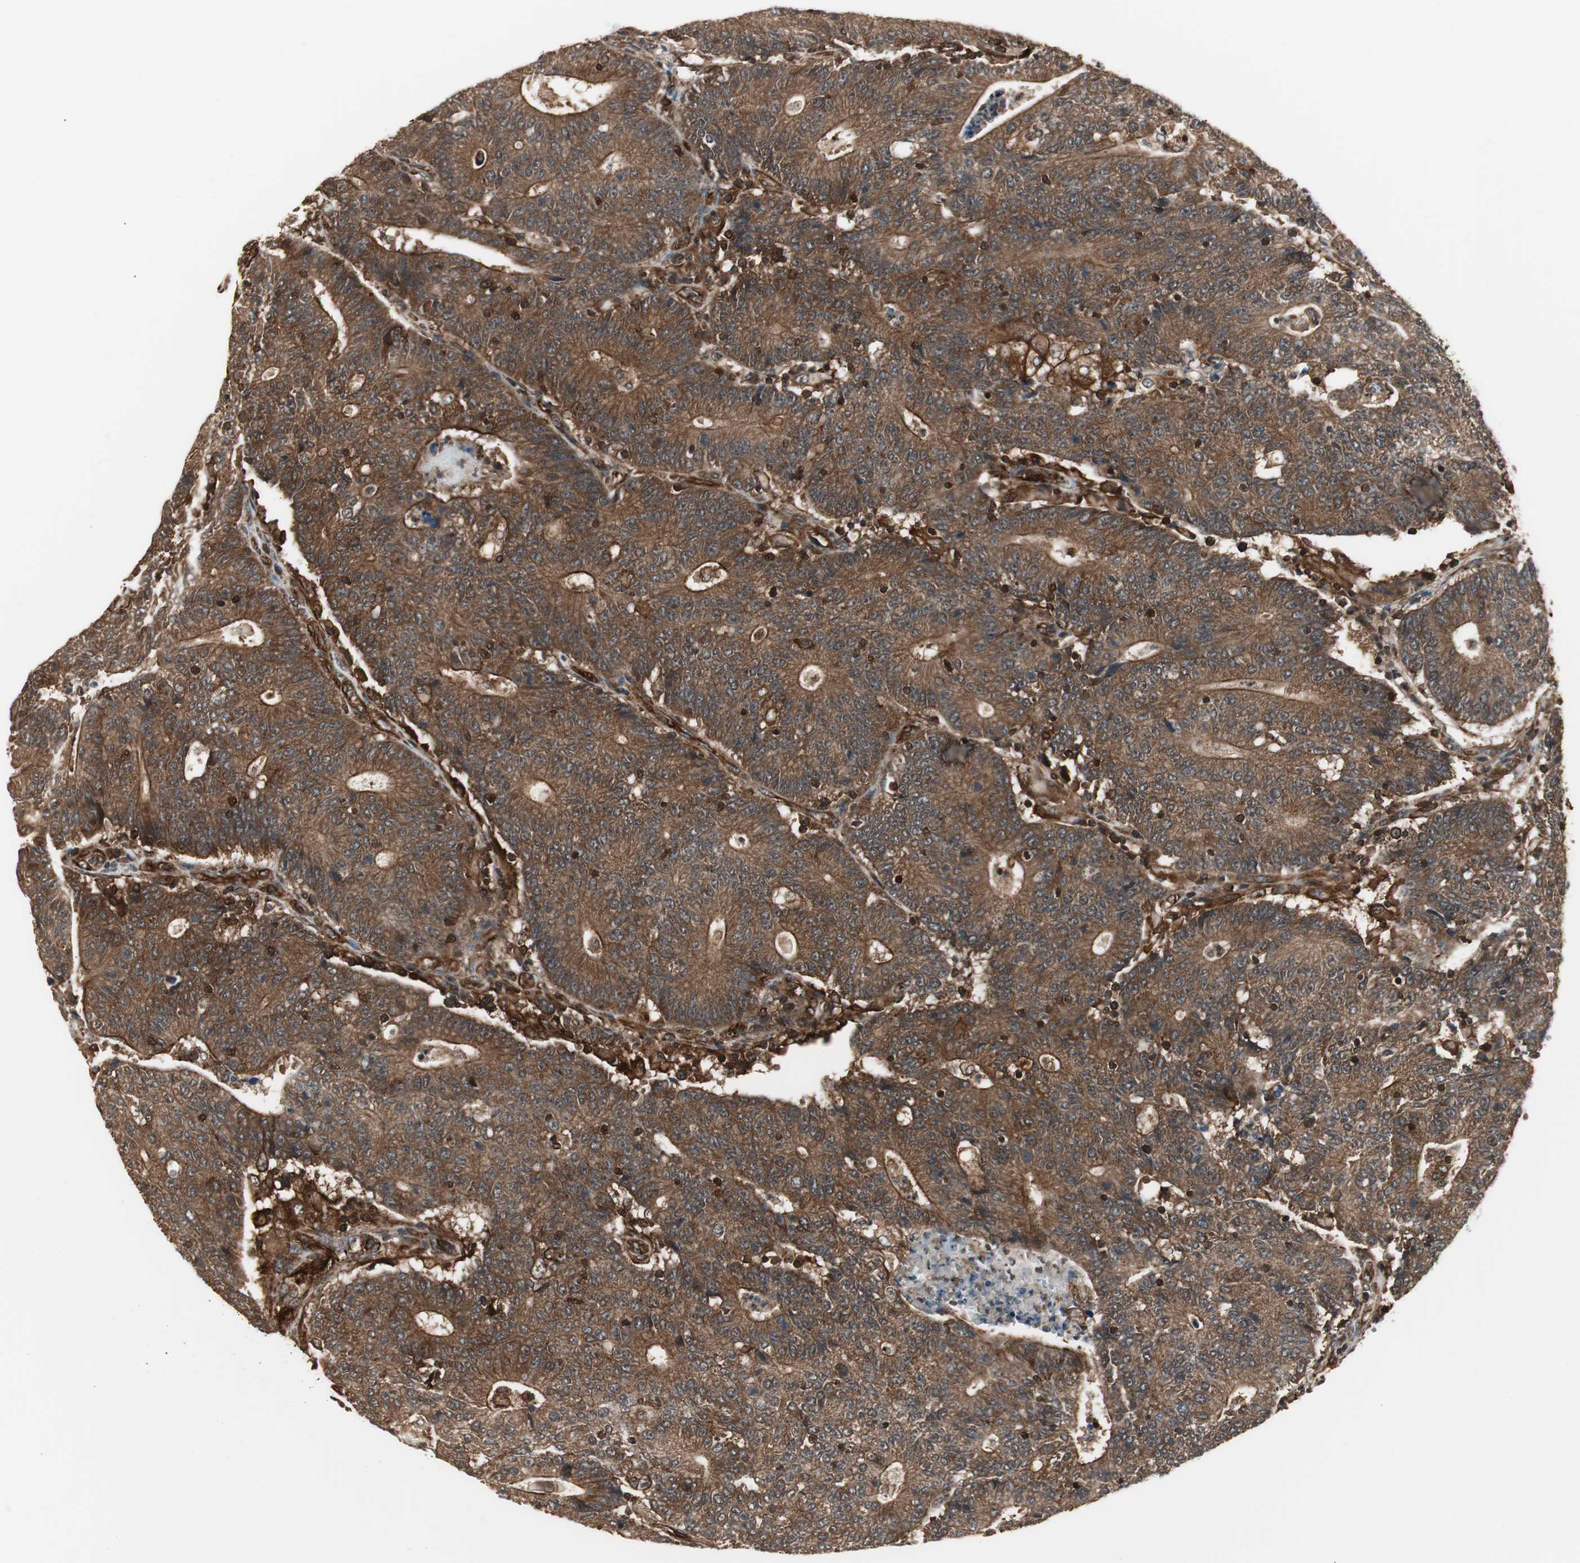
{"staining": {"intensity": "moderate", "quantity": ">75%", "location": "cytoplasmic/membranous"}, "tissue": "colorectal cancer", "cell_type": "Tumor cells", "image_type": "cancer", "snomed": [{"axis": "morphology", "description": "Normal tissue, NOS"}, {"axis": "morphology", "description": "Adenocarcinoma, NOS"}, {"axis": "topography", "description": "Colon"}], "caption": "Moderate cytoplasmic/membranous staining for a protein is identified in about >75% of tumor cells of colorectal cancer using IHC.", "gene": "PTPN11", "patient": {"sex": "female", "age": 75}}